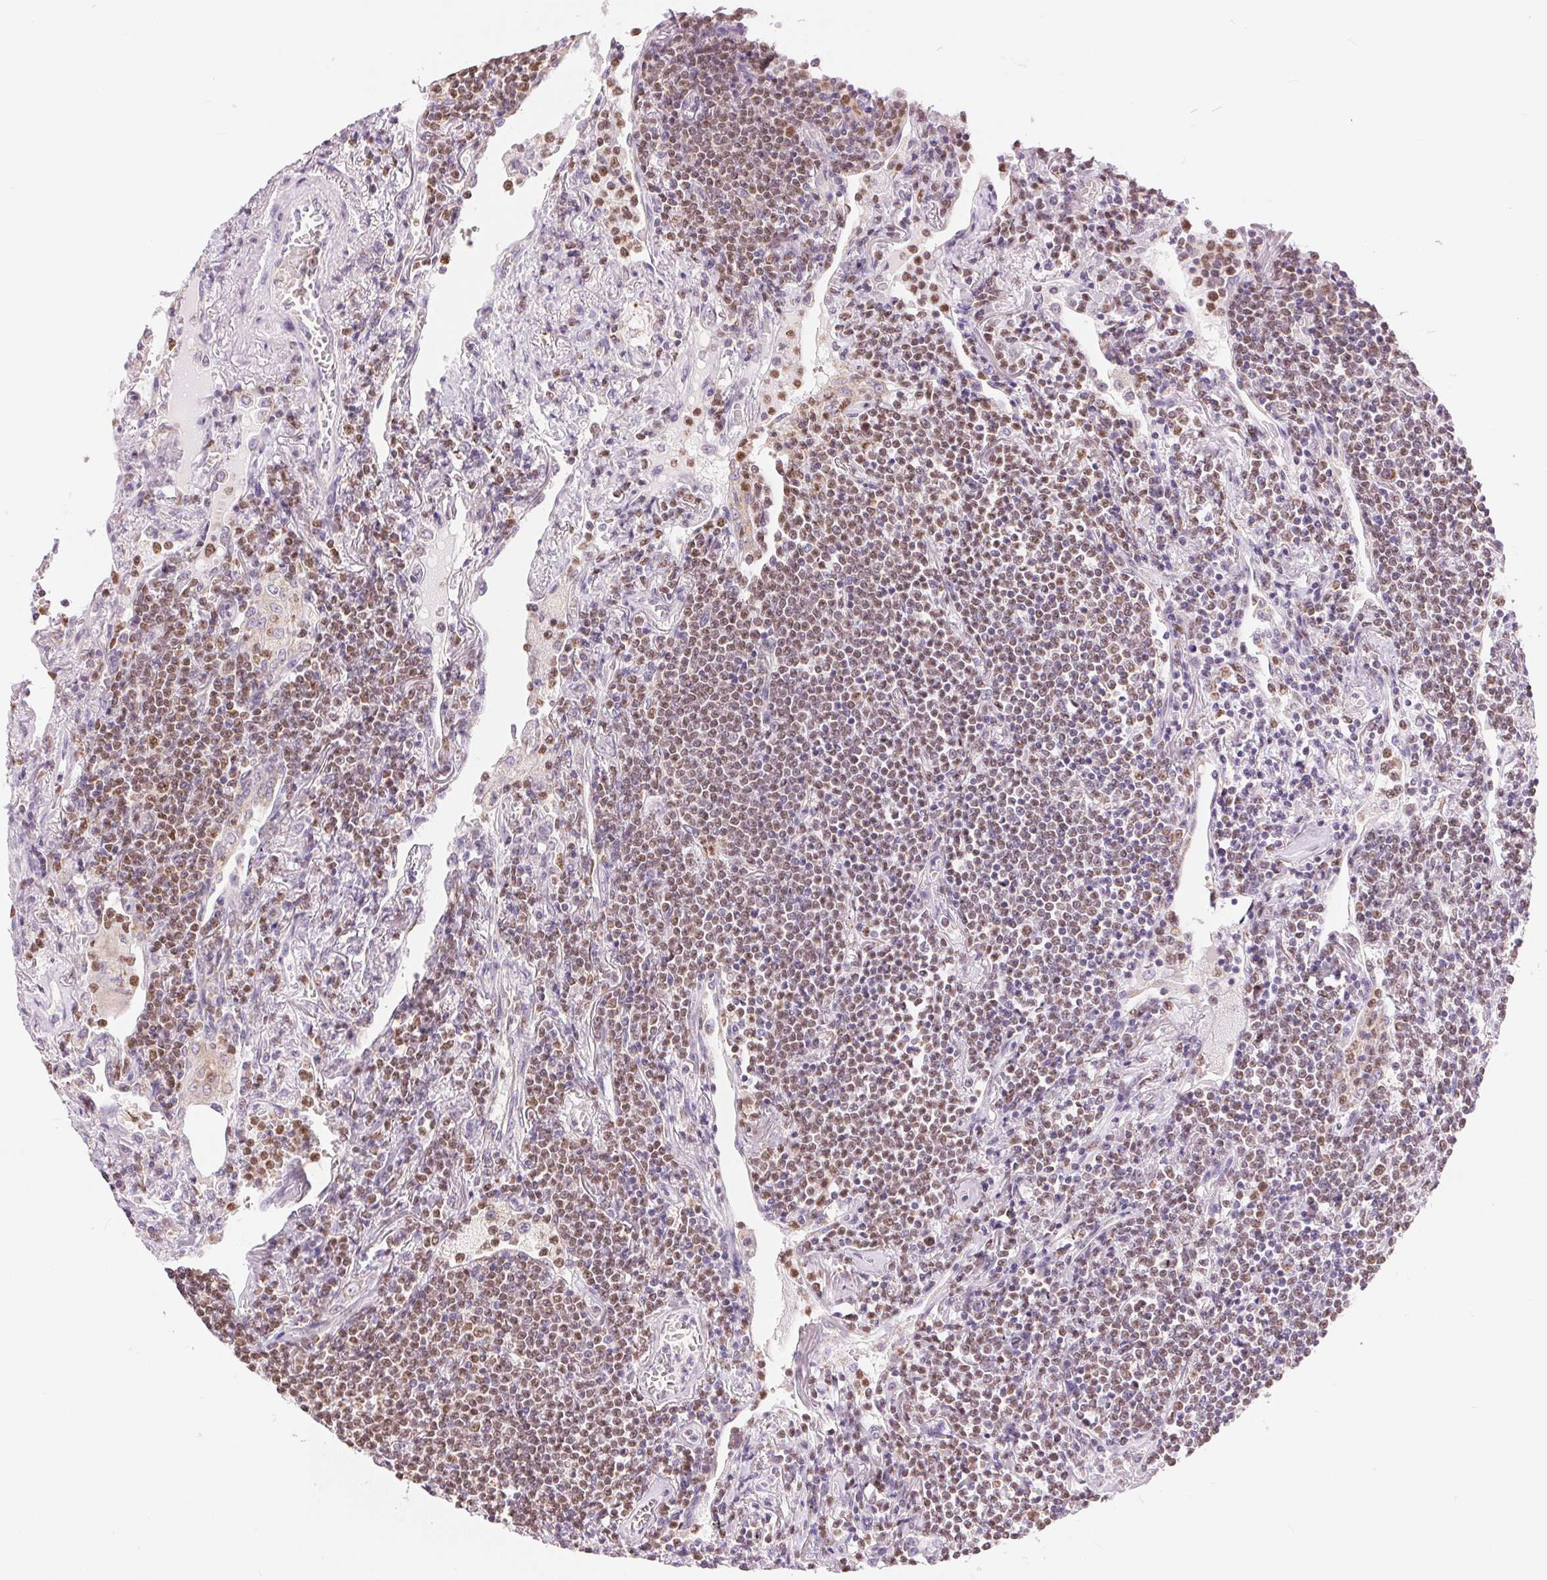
{"staining": {"intensity": "moderate", "quantity": ">75%", "location": "nuclear"}, "tissue": "lymphoma", "cell_type": "Tumor cells", "image_type": "cancer", "snomed": [{"axis": "morphology", "description": "Malignant lymphoma, non-Hodgkin's type, Low grade"}, {"axis": "topography", "description": "Lung"}], "caption": "This image reveals lymphoma stained with immunohistochemistry to label a protein in brown. The nuclear of tumor cells show moderate positivity for the protein. Nuclei are counter-stained blue.", "gene": "POU2F2", "patient": {"sex": "female", "age": 71}}